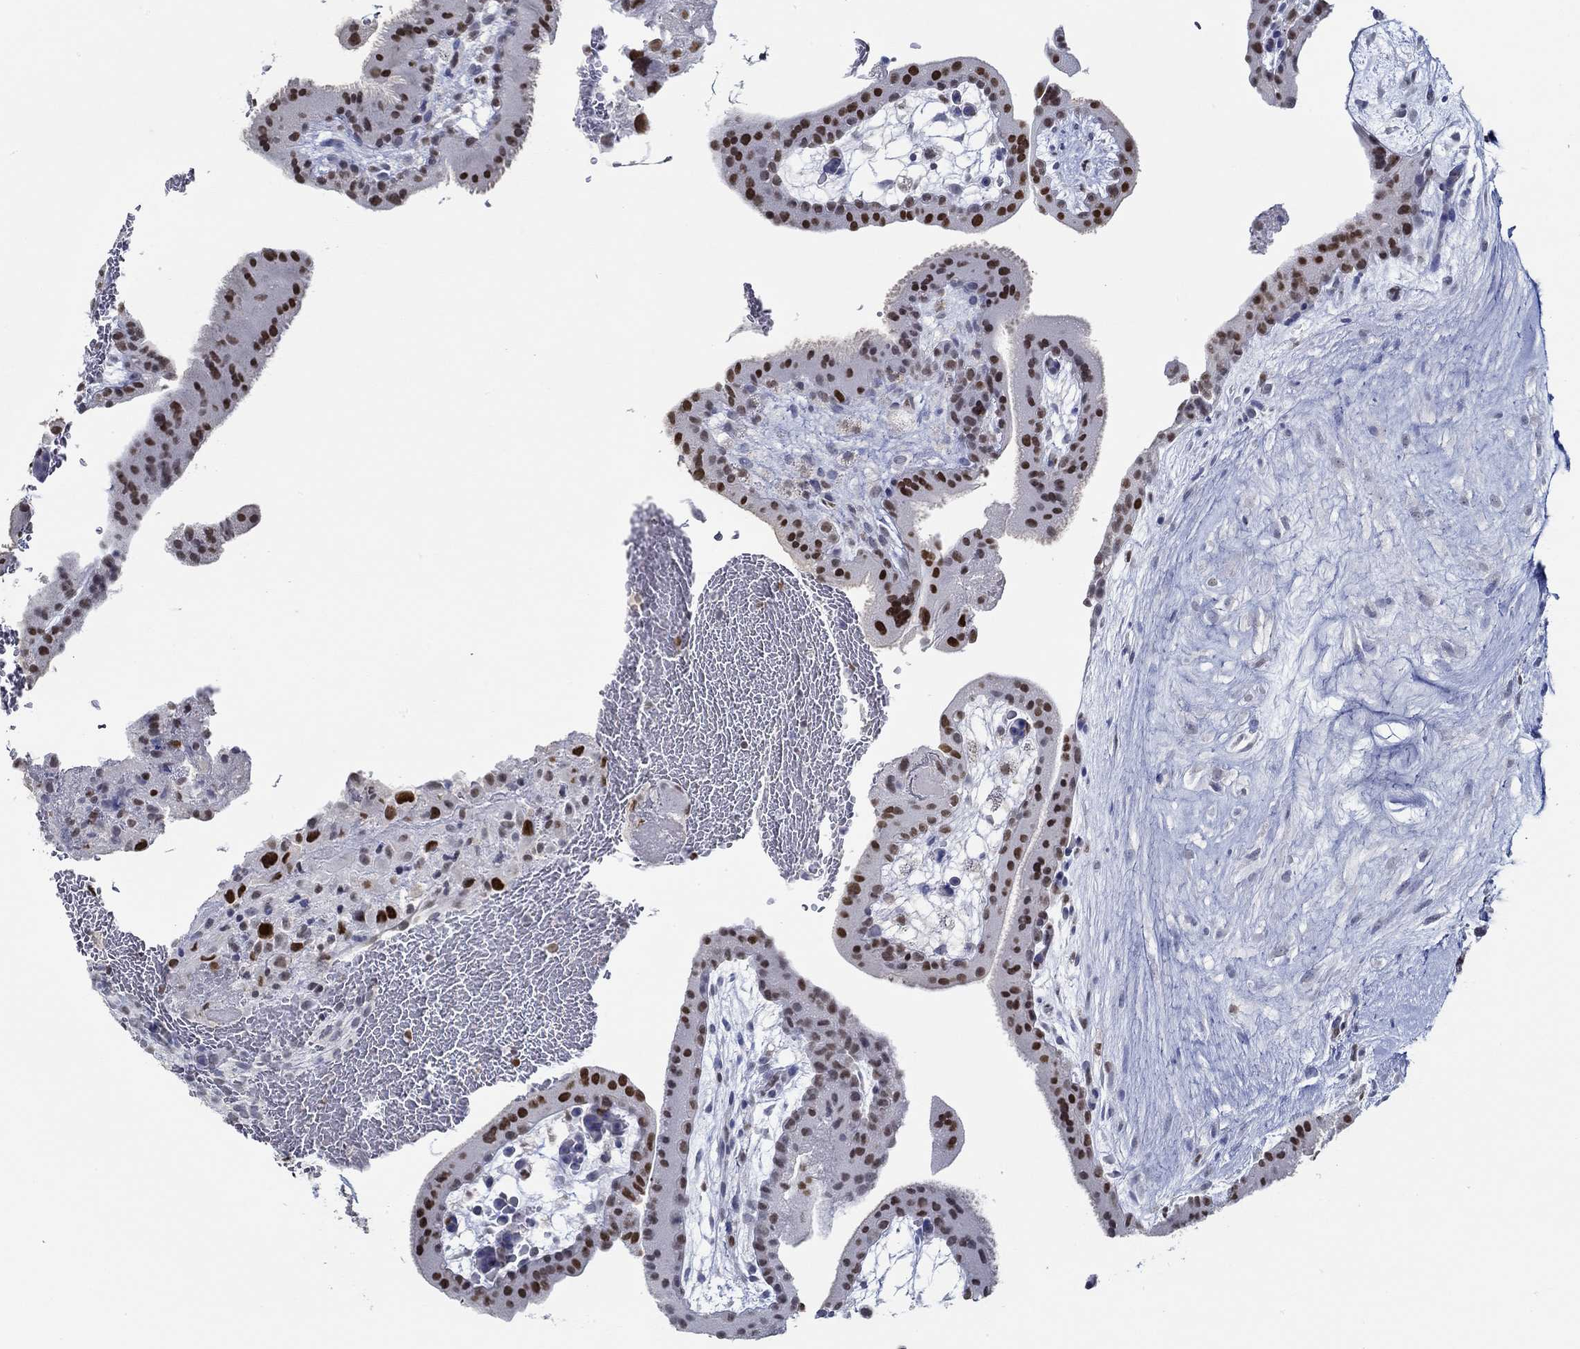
{"staining": {"intensity": "moderate", "quantity": "25%-75%", "location": "nuclear"}, "tissue": "placenta", "cell_type": "Decidual cells", "image_type": "normal", "snomed": [{"axis": "morphology", "description": "Normal tissue, NOS"}, {"axis": "topography", "description": "Placenta"}], "caption": "An IHC image of normal tissue is shown. Protein staining in brown labels moderate nuclear positivity in placenta within decidual cells. The staining was performed using DAB, with brown indicating positive protein expression. Nuclei are stained blue with hematoxylin.", "gene": "GATA2", "patient": {"sex": "female", "age": 19}}